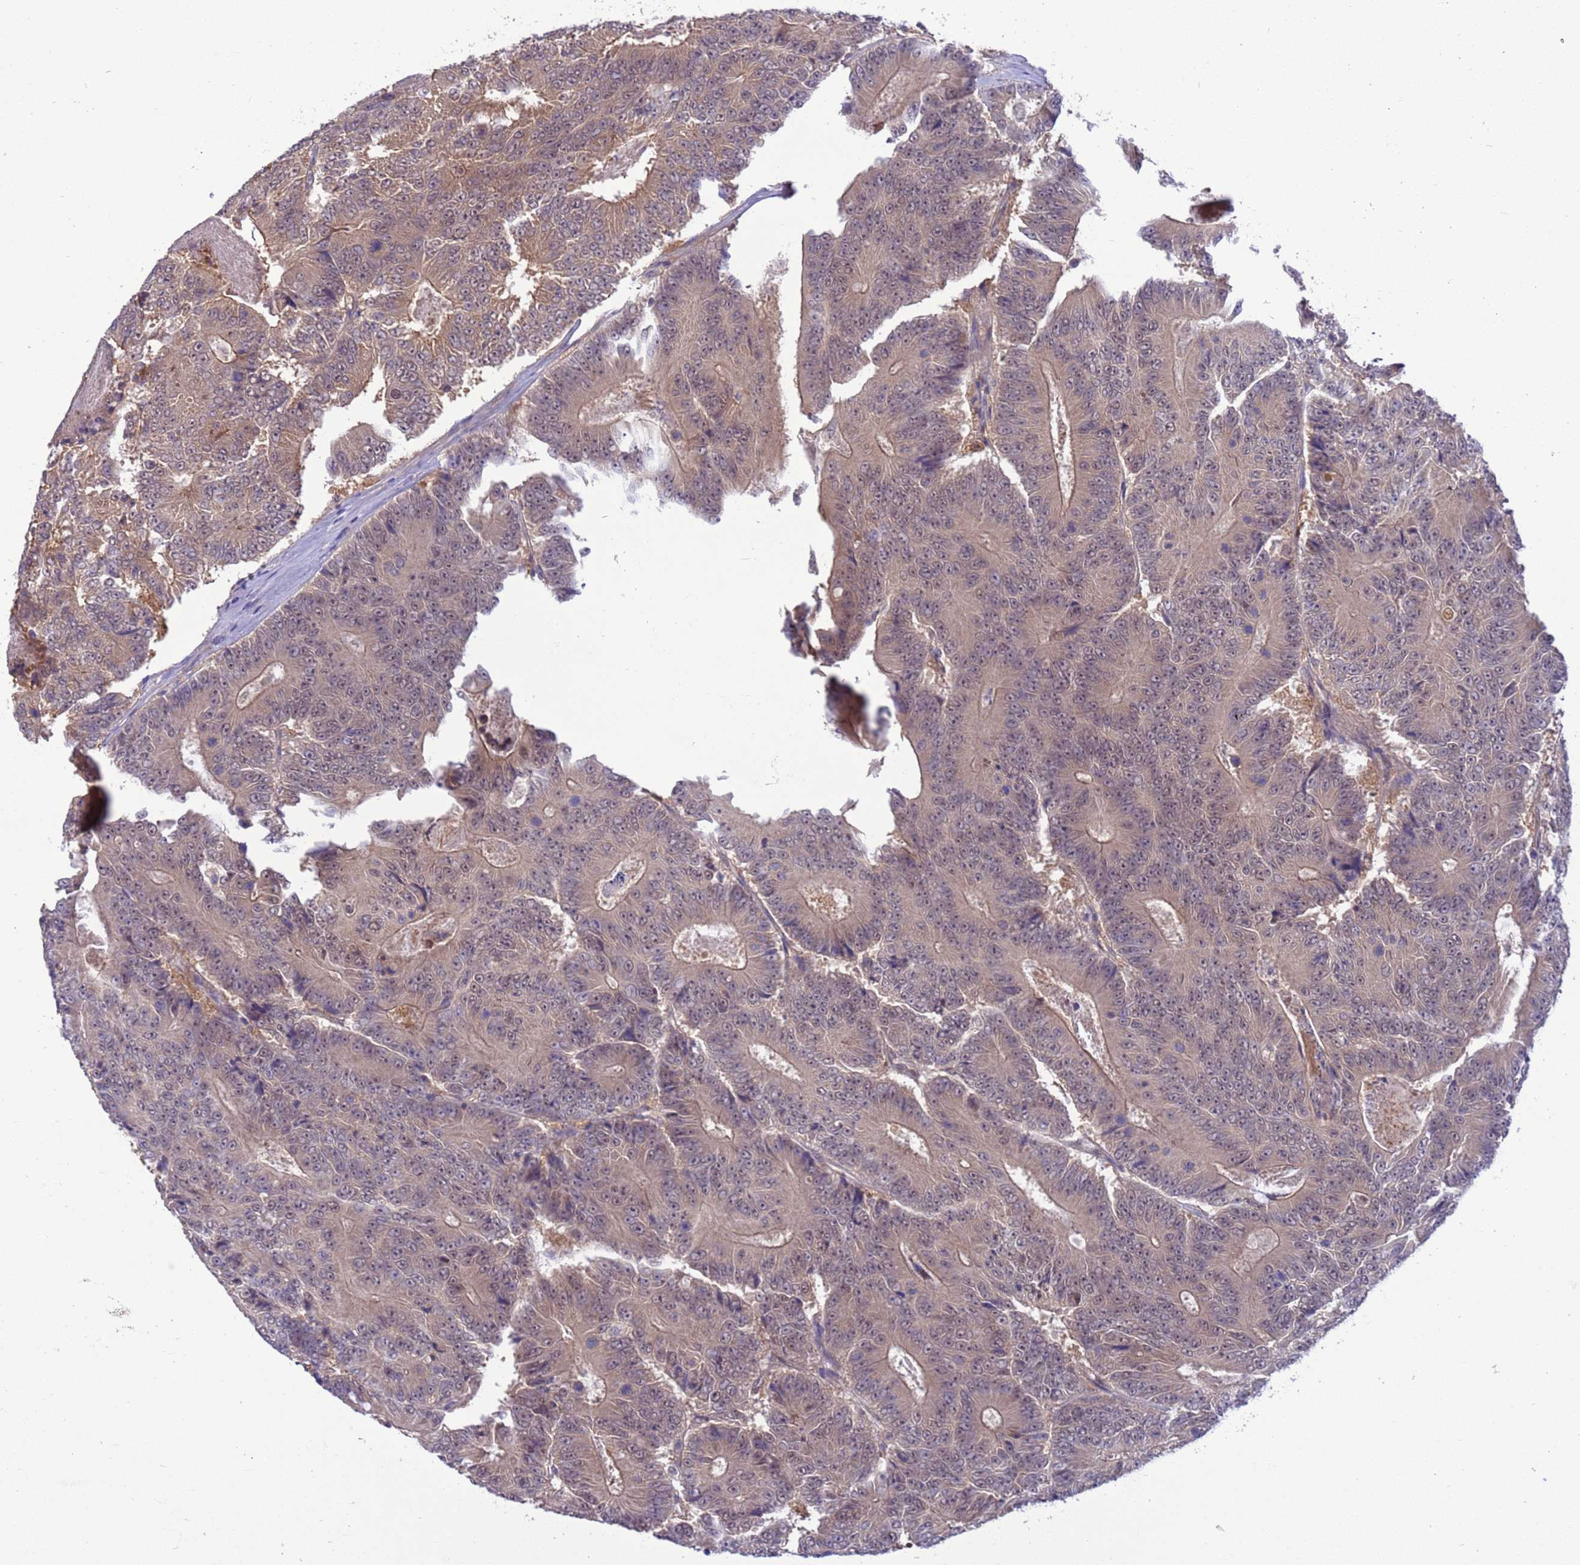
{"staining": {"intensity": "weak", "quantity": ">75%", "location": "cytoplasmic/membranous"}, "tissue": "colorectal cancer", "cell_type": "Tumor cells", "image_type": "cancer", "snomed": [{"axis": "morphology", "description": "Adenocarcinoma, NOS"}, {"axis": "topography", "description": "Colon"}], "caption": "IHC image of colorectal cancer (adenocarcinoma) stained for a protein (brown), which reveals low levels of weak cytoplasmic/membranous expression in about >75% of tumor cells.", "gene": "ZNF461", "patient": {"sex": "male", "age": 83}}